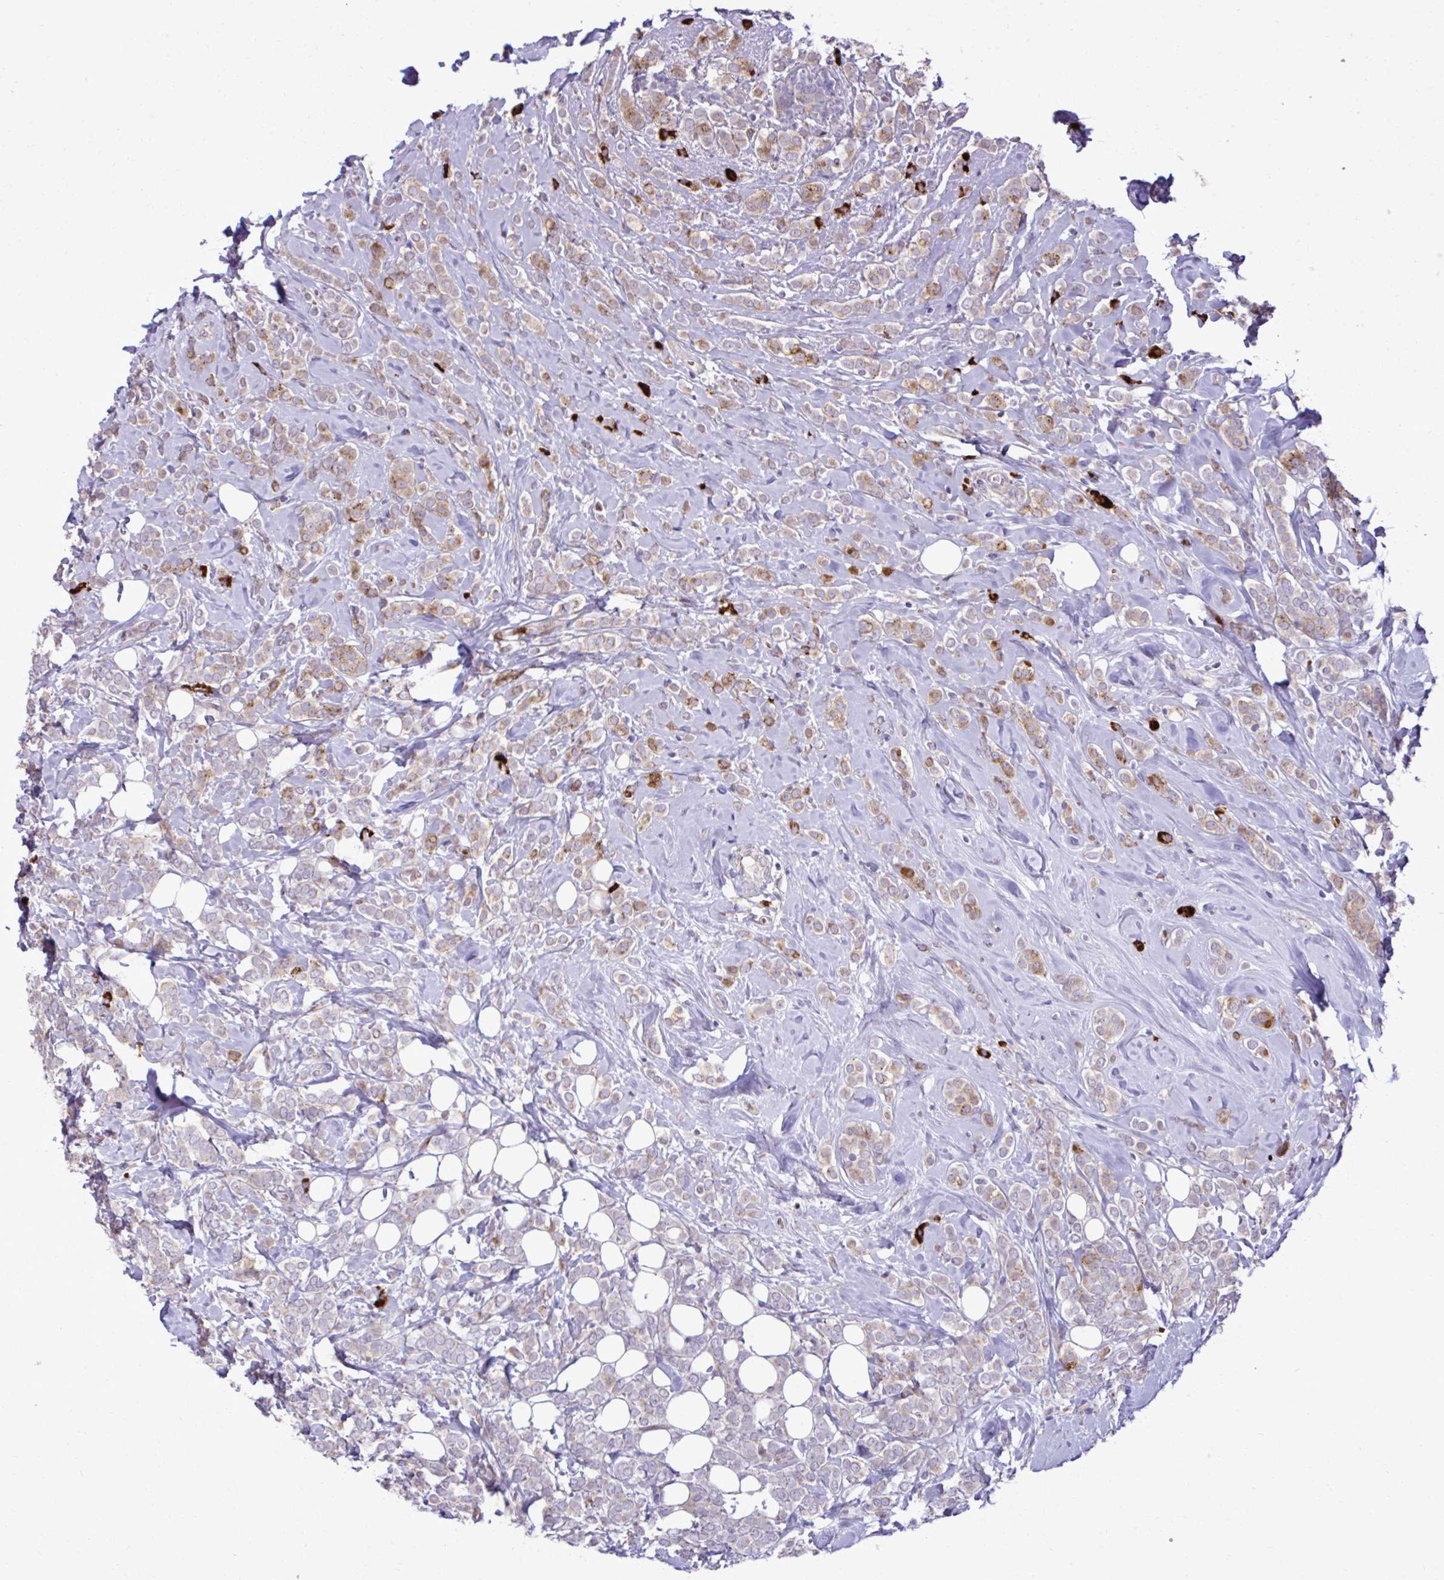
{"staining": {"intensity": "moderate", "quantity": "<25%", "location": "cytoplasmic/membranous"}, "tissue": "breast cancer", "cell_type": "Tumor cells", "image_type": "cancer", "snomed": [{"axis": "morphology", "description": "Lobular carcinoma"}, {"axis": "topography", "description": "Breast"}], "caption": "Immunohistochemistry (DAB) staining of human breast lobular carcinoma reveals moderate cytoplasmic/membranous protein expression in approximately <25% of tumor cells.", "gene": "LIMS1", "patient": {"sex": "female", "age": 49}}